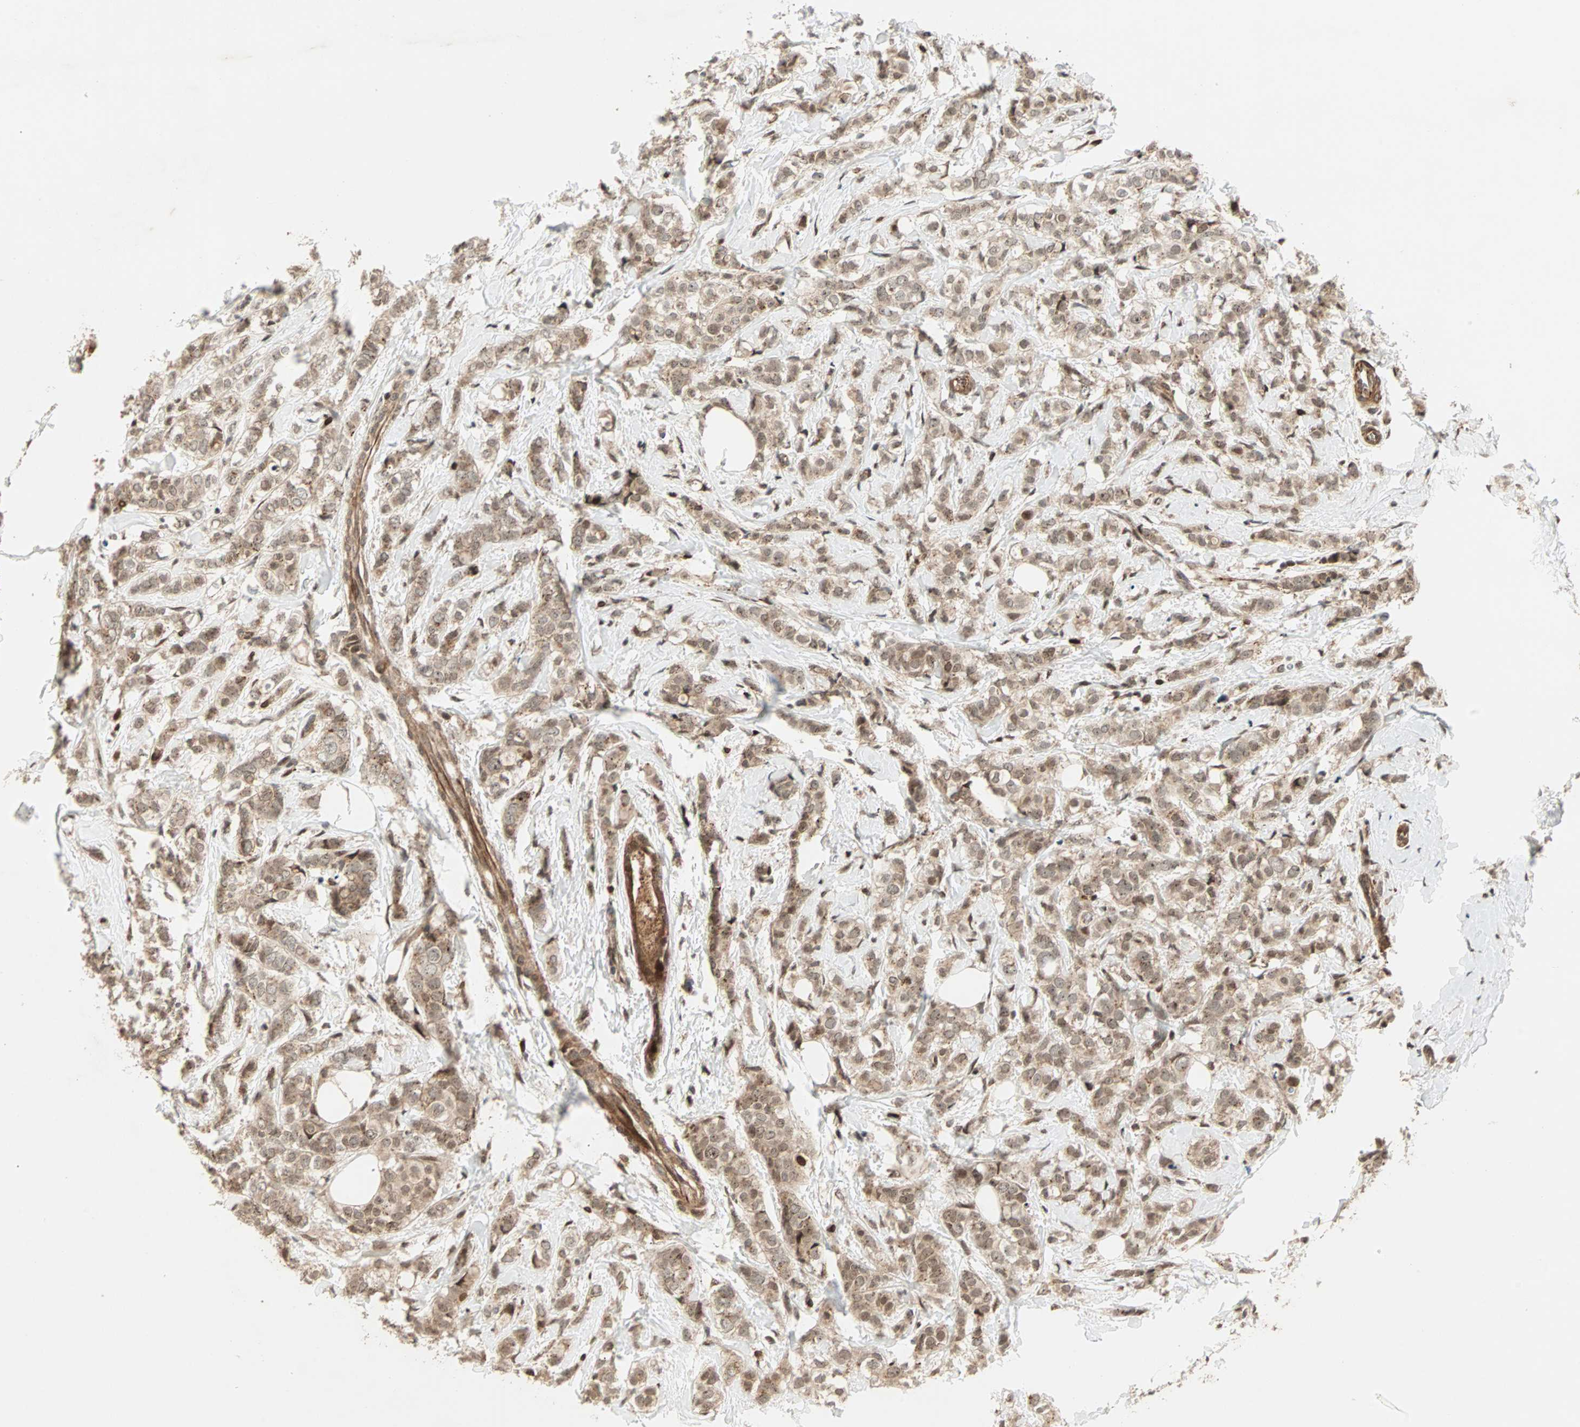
{"staining": {"intensity": "moderate", "quantity": ">75%", "location": "cytoplasmic/membranous,nuclear"}, "tissue": "breast cancer", "cell_type": "Tumor cells", "image_type": "cancer", "snomed": [{"axis": "morphology", "description": "Lobular carcinoma"}, {"axis": "topography", "description": "Breast"}], "caption": "Lobular carcinoma (breast) stained with a protein marker displays moderate staining in tumor cells.", "gene": "ZBED9", "patient": {"sex": "female", "age": 60}}